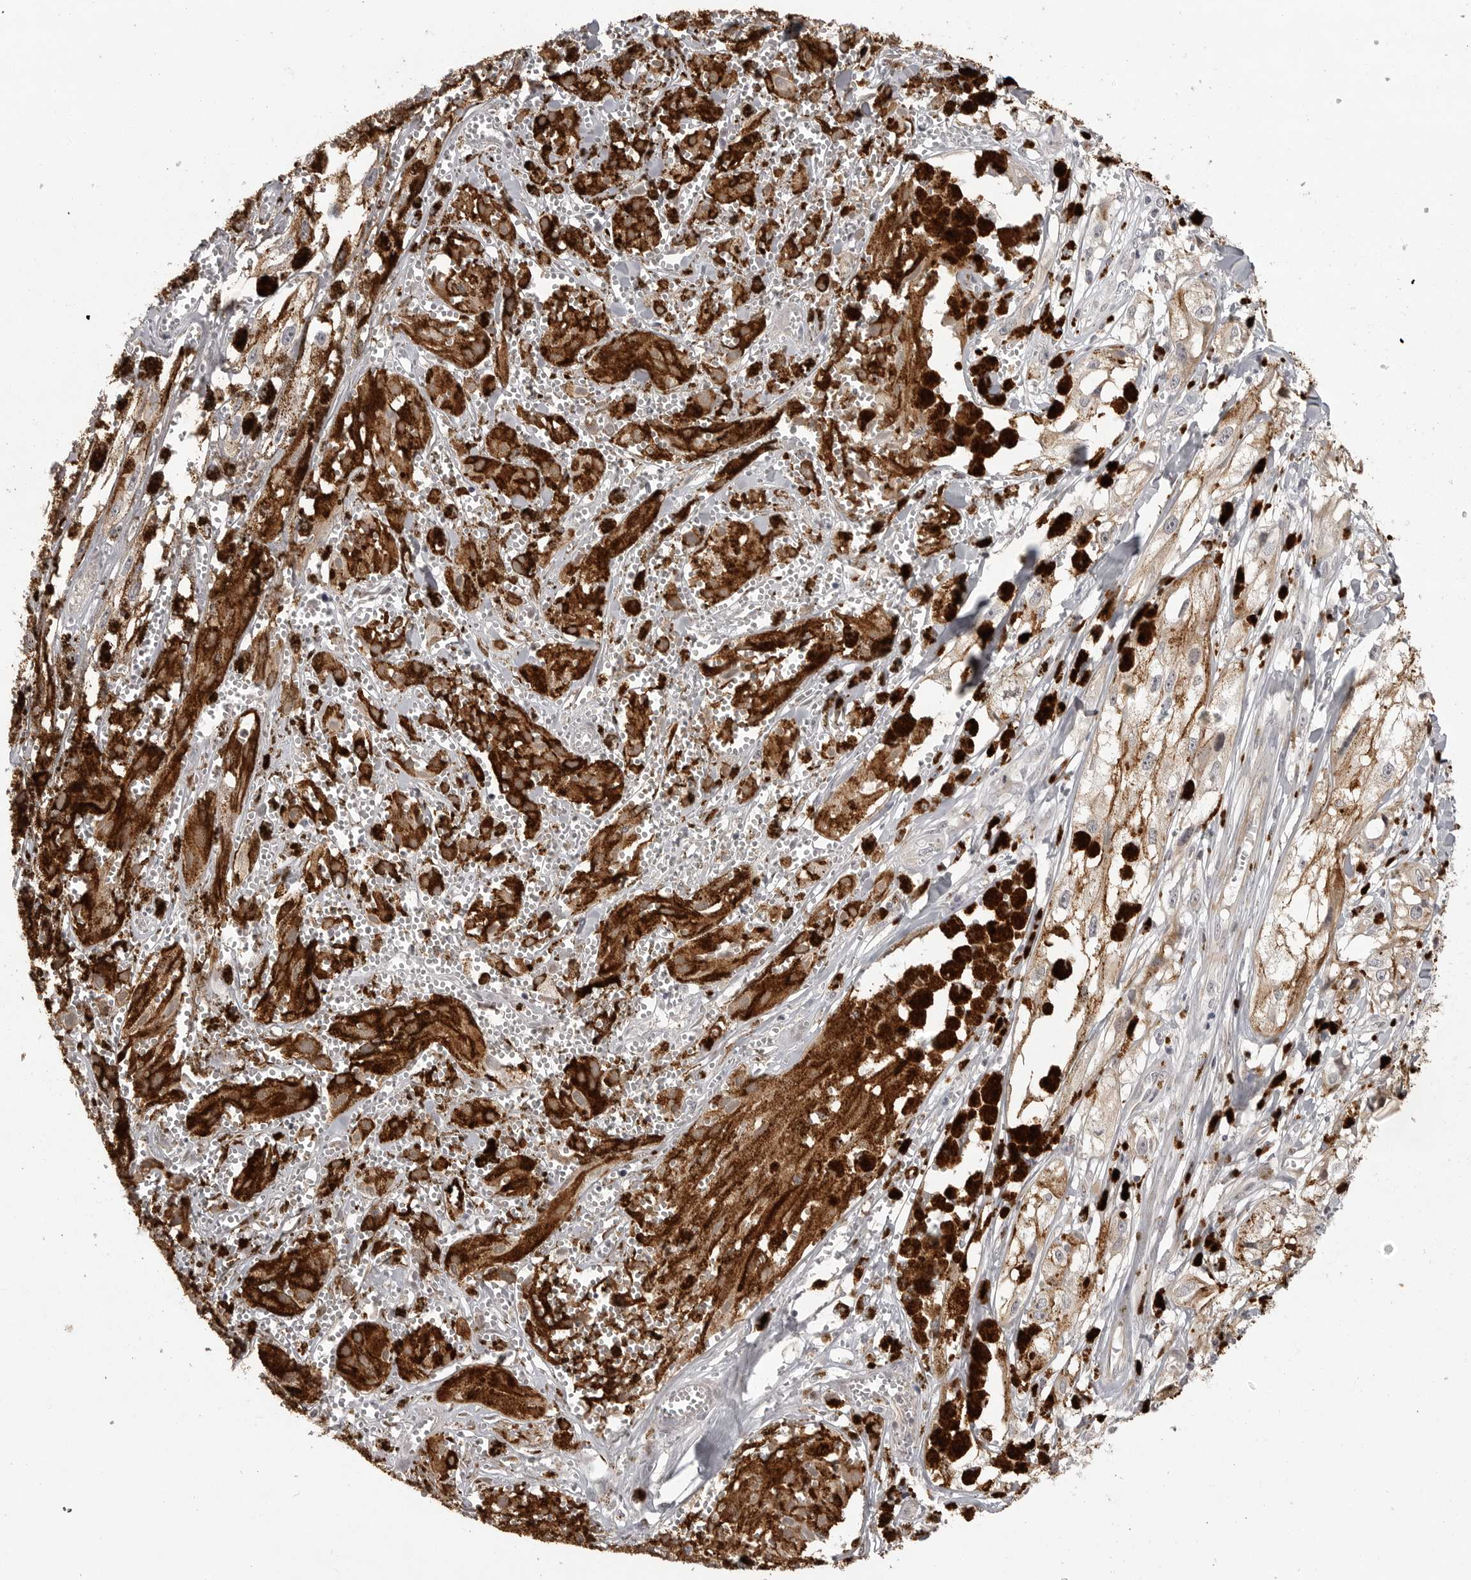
{"staining": {"intensity": "negative", "quantity": "none", "location": "none"}, "tissue": "melanoma", "cell_type": "Tumor cells", "image_type": "cancer", "snomed": [{"axis": "morphology", "description": "Malignant melanoma, NOS"}, {"axis": "topography", "description": "Skin"}], "caption": "Protein analysis of malignant melanoma exhibits no significant positivity in tumor cells.", "gene": "CD300LD", "patient": {"sex": "male", "age": 88}}